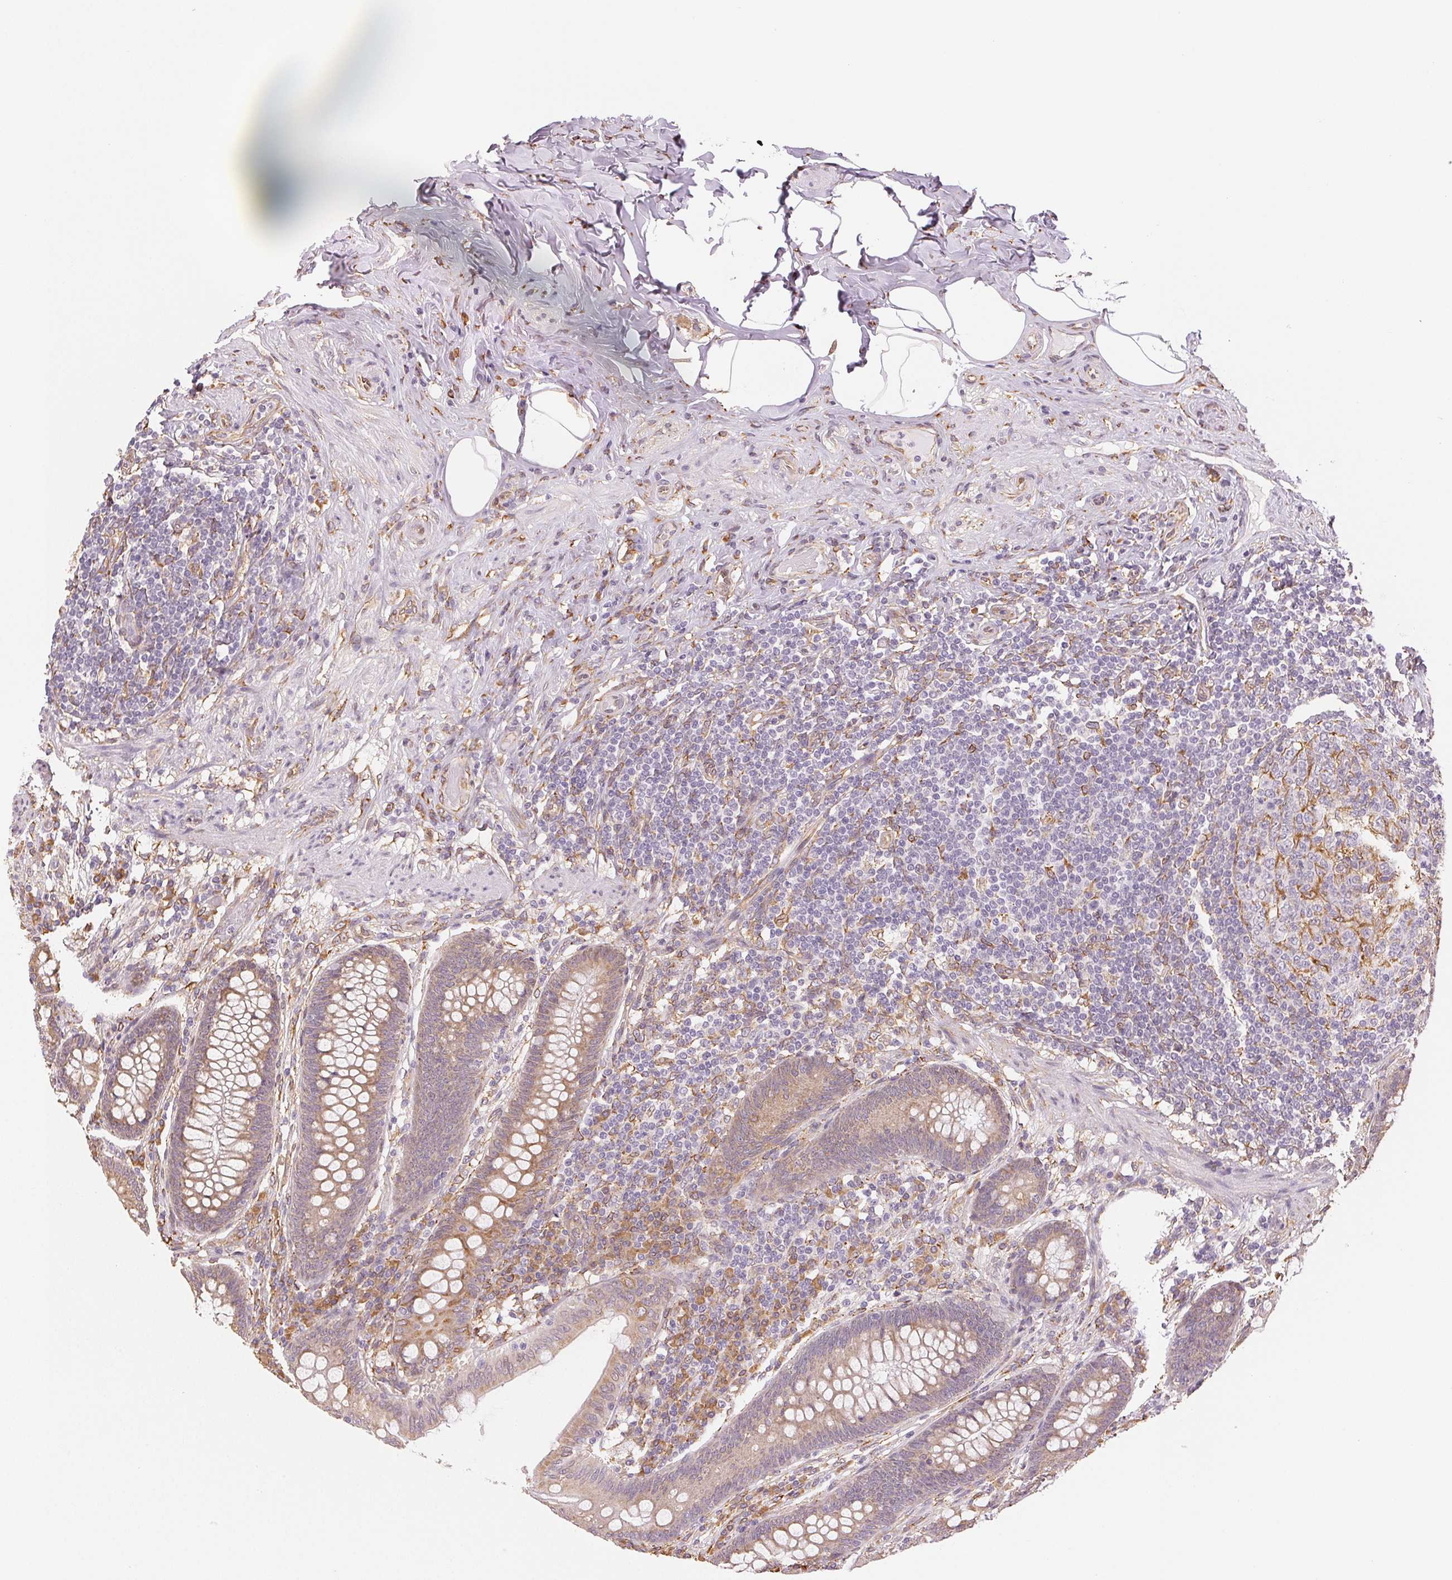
{"staining": {"intensity": "moderate", "quantity": ">75%", "location": "cytoplasmic/membranous"}, "tissue": "appendix", "cell_type": "Glandular cells", "image_type": "normal", "snomed": [{"axis": "morphology", "description": "Normal tissue, NOS"}, {"axis": "topography", "description": "Appendix"}], "caption": "This is an image of immunohistochemistry (IHC) staining of benign appendix, which shows moderate staining in the cytoplasmic/membranous of glandular cells.", "gene": "RCN3", "patient": {"sex": "male", "age": 71}}